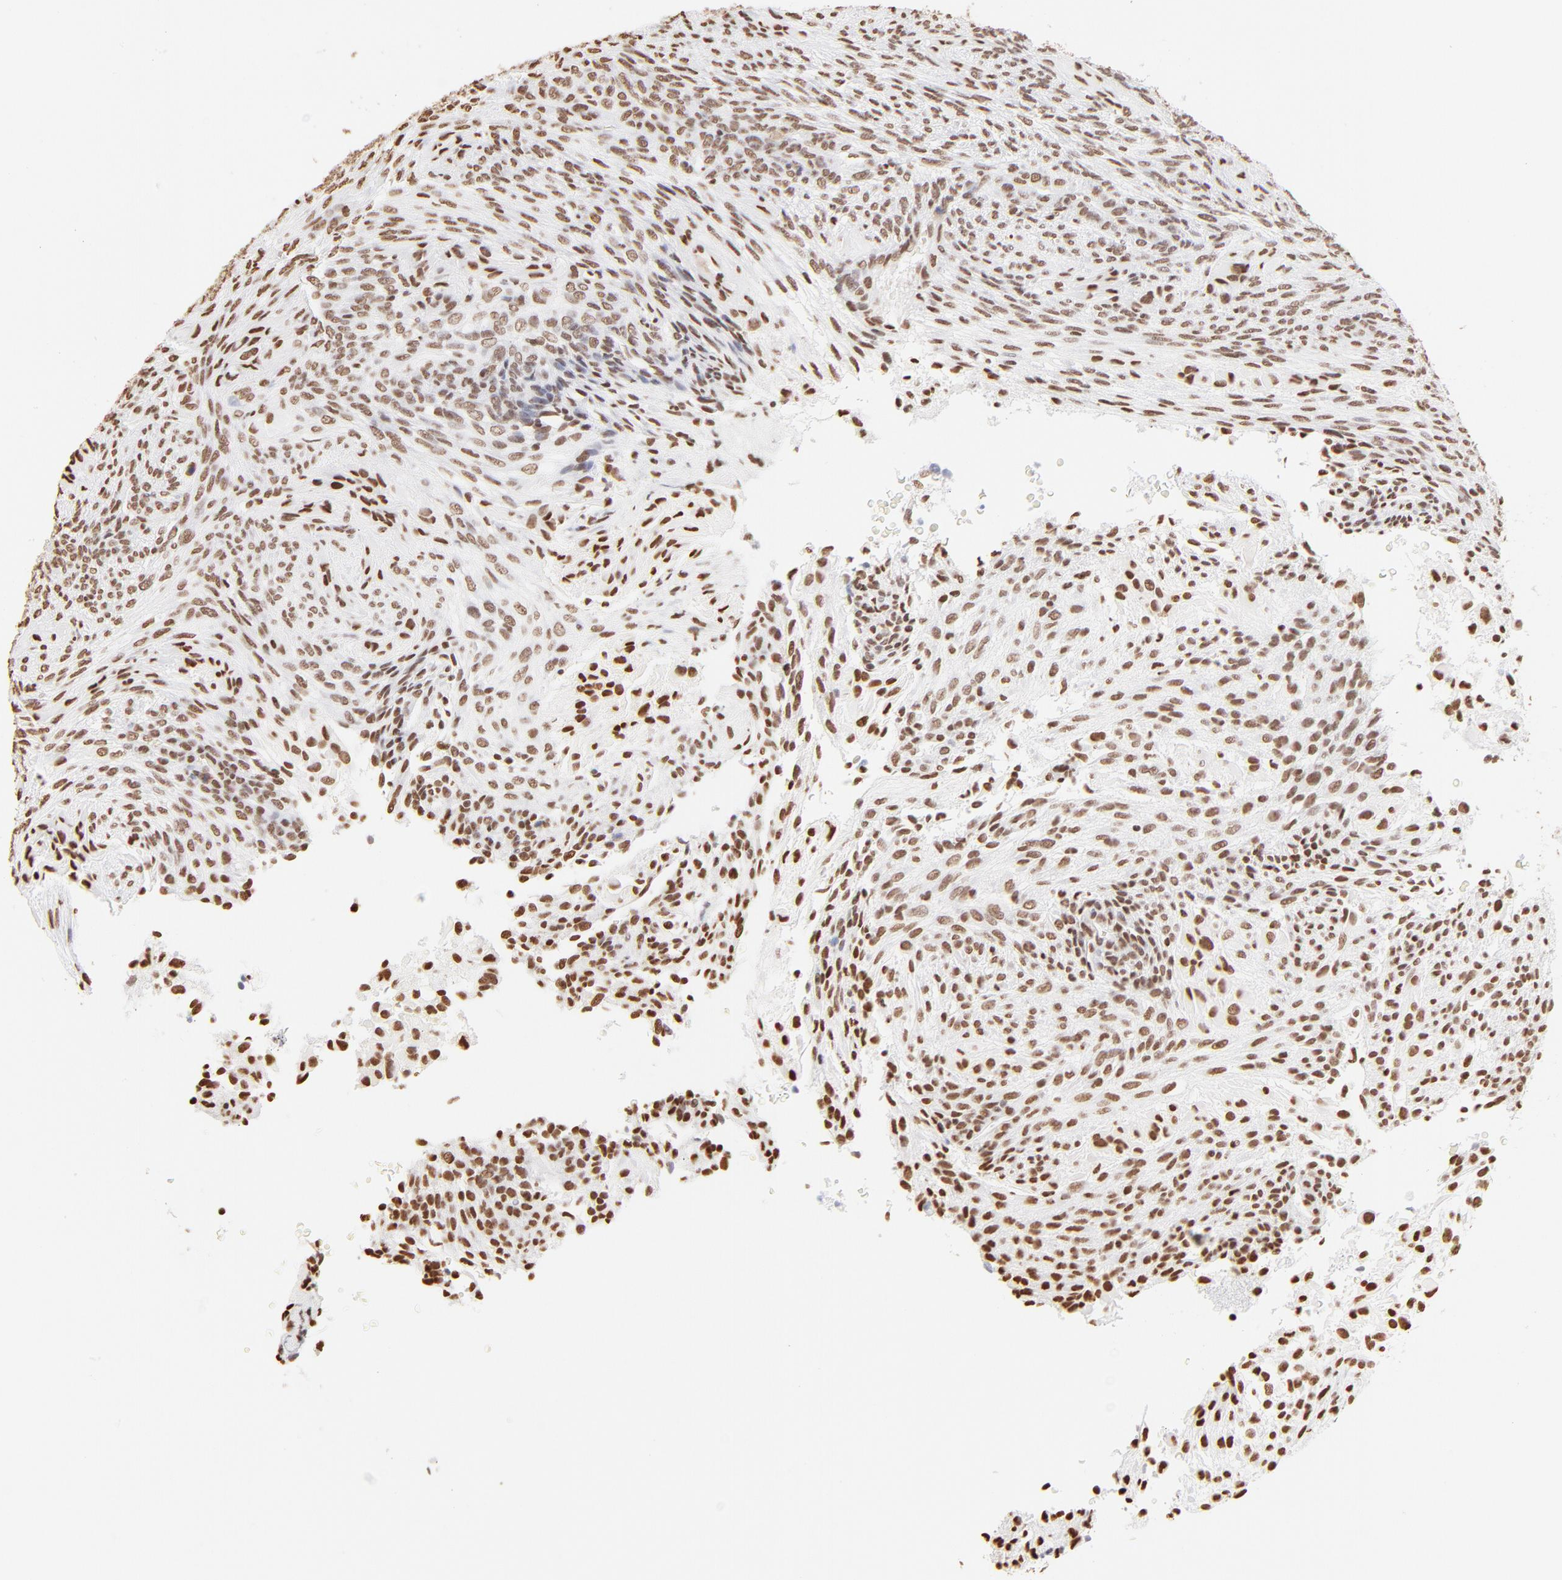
{"staining": {"intensity": "strong", "quantity": ">75%", "location": "nuclear"}, "tissue": "glioma", "cell_type": "Tumor cells", "image_type": "cancer", "snomed": [{"axis": "morphology", "description": "Glioma, malignant, High grade"}, {"axis": "topography", "description": "Cerebral cortex"}], "caption": "DAB (3,3'-diaminobenzidine) immunohistochemical staining of human malignant high-grade glioma exhibits strong nuclear protein expression in approximately >75% of tumor cells.", "gene": "ZNF540", "patient": {"sex": "female", "age": 55}}